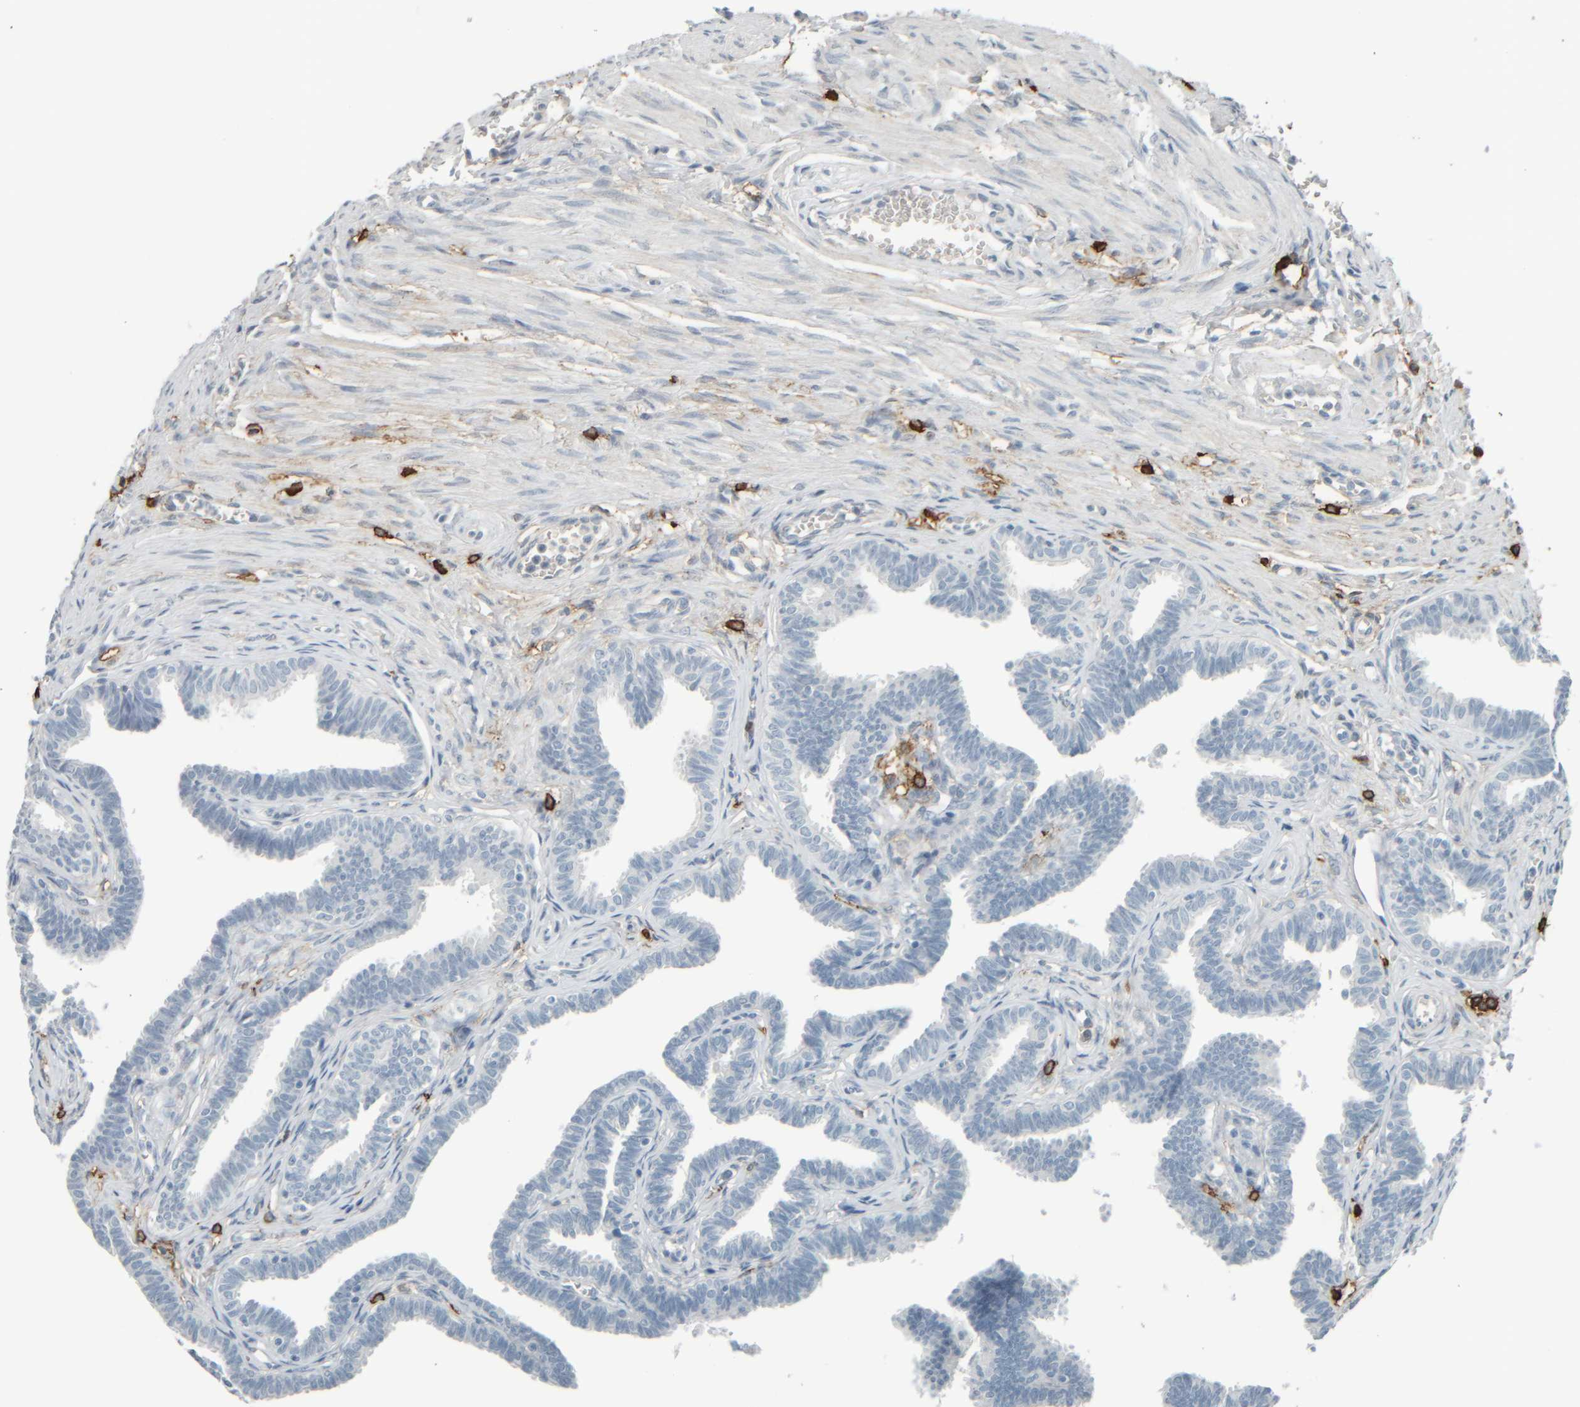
{"staining": {"intensity": "negative", "quantity": "none", "location": "none"}, "tissue": "fallopian tube", "cell_type": "Glandular cells", "image_type": "normal", "snomed": [{"axis": "morphology", "description": "Normal tissue, NOS"}, {"axis": "topography", "description": "Fallopian tube"}, {"axis": "topography", "description": "Ovary"}], "caption": "IHC micrograph of benign fallopian tube: human fallopian tube stained with DAB exhibits no significant protein positivity in glandular cells. (DAB (3,3'-diaminobenzidine) immunohistochemistry (IHC) with hematoxylin counter stain).", "gene": "TPSAB1", "patient": {"sex": "female", "age": 23}}